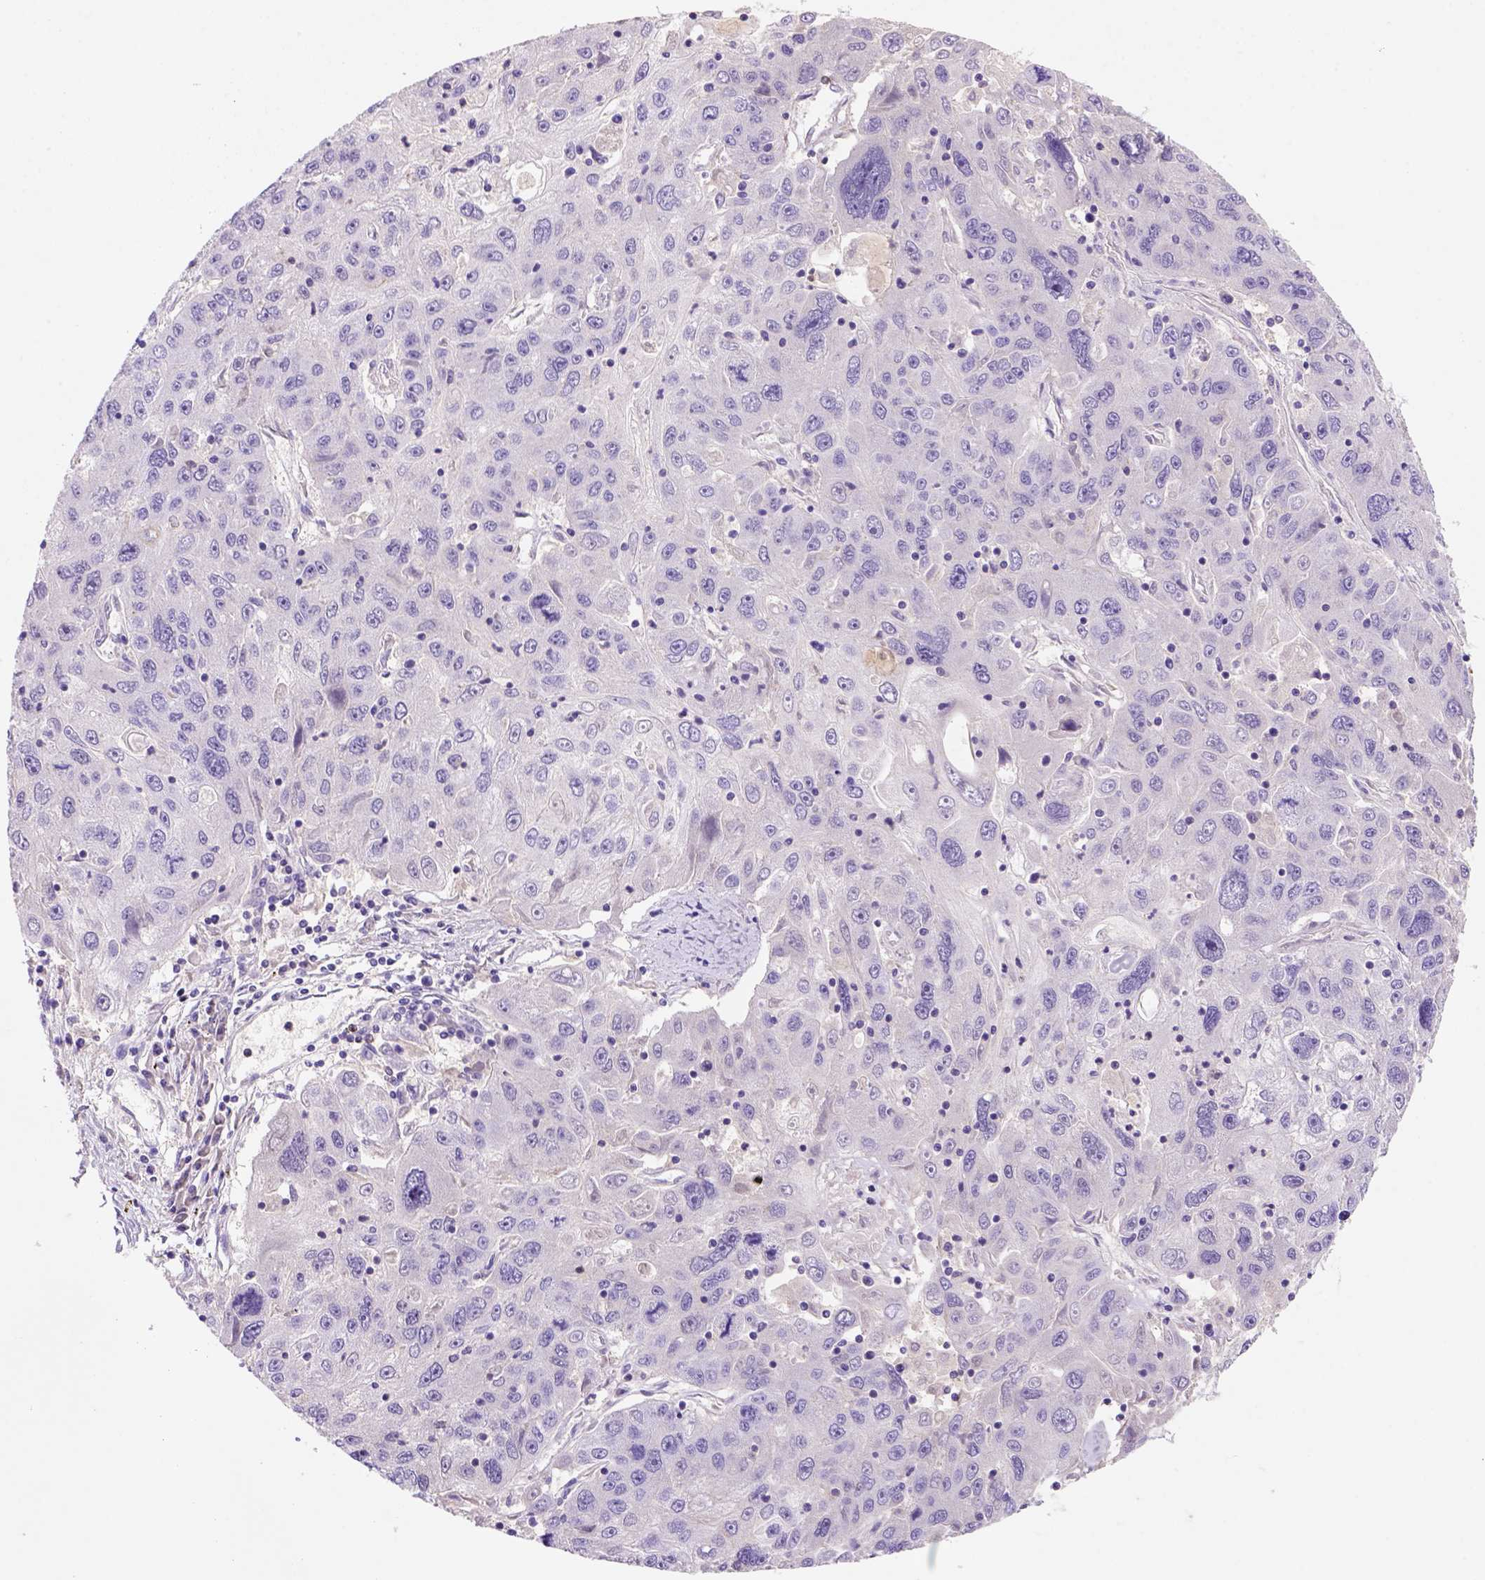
{"staining": {"intensity": "negative", "quantity": "none", "location": "none"}, "tissue": "stomach cancer", "cell_type": "Tumor cells", "image_type": "cancer", "snomed": [{"axis": "morphology", "description": "Adenocarcinoma, NOS"}, {"axis": "topography", "description": "Stomach"}], "caption": "A micrograph of adenocarcinoma (stomach) stained for a protein reveals no brown staining in tumor cells.", "gene": "INPP5D", "patient": {"sex": "male", "age": 56}}